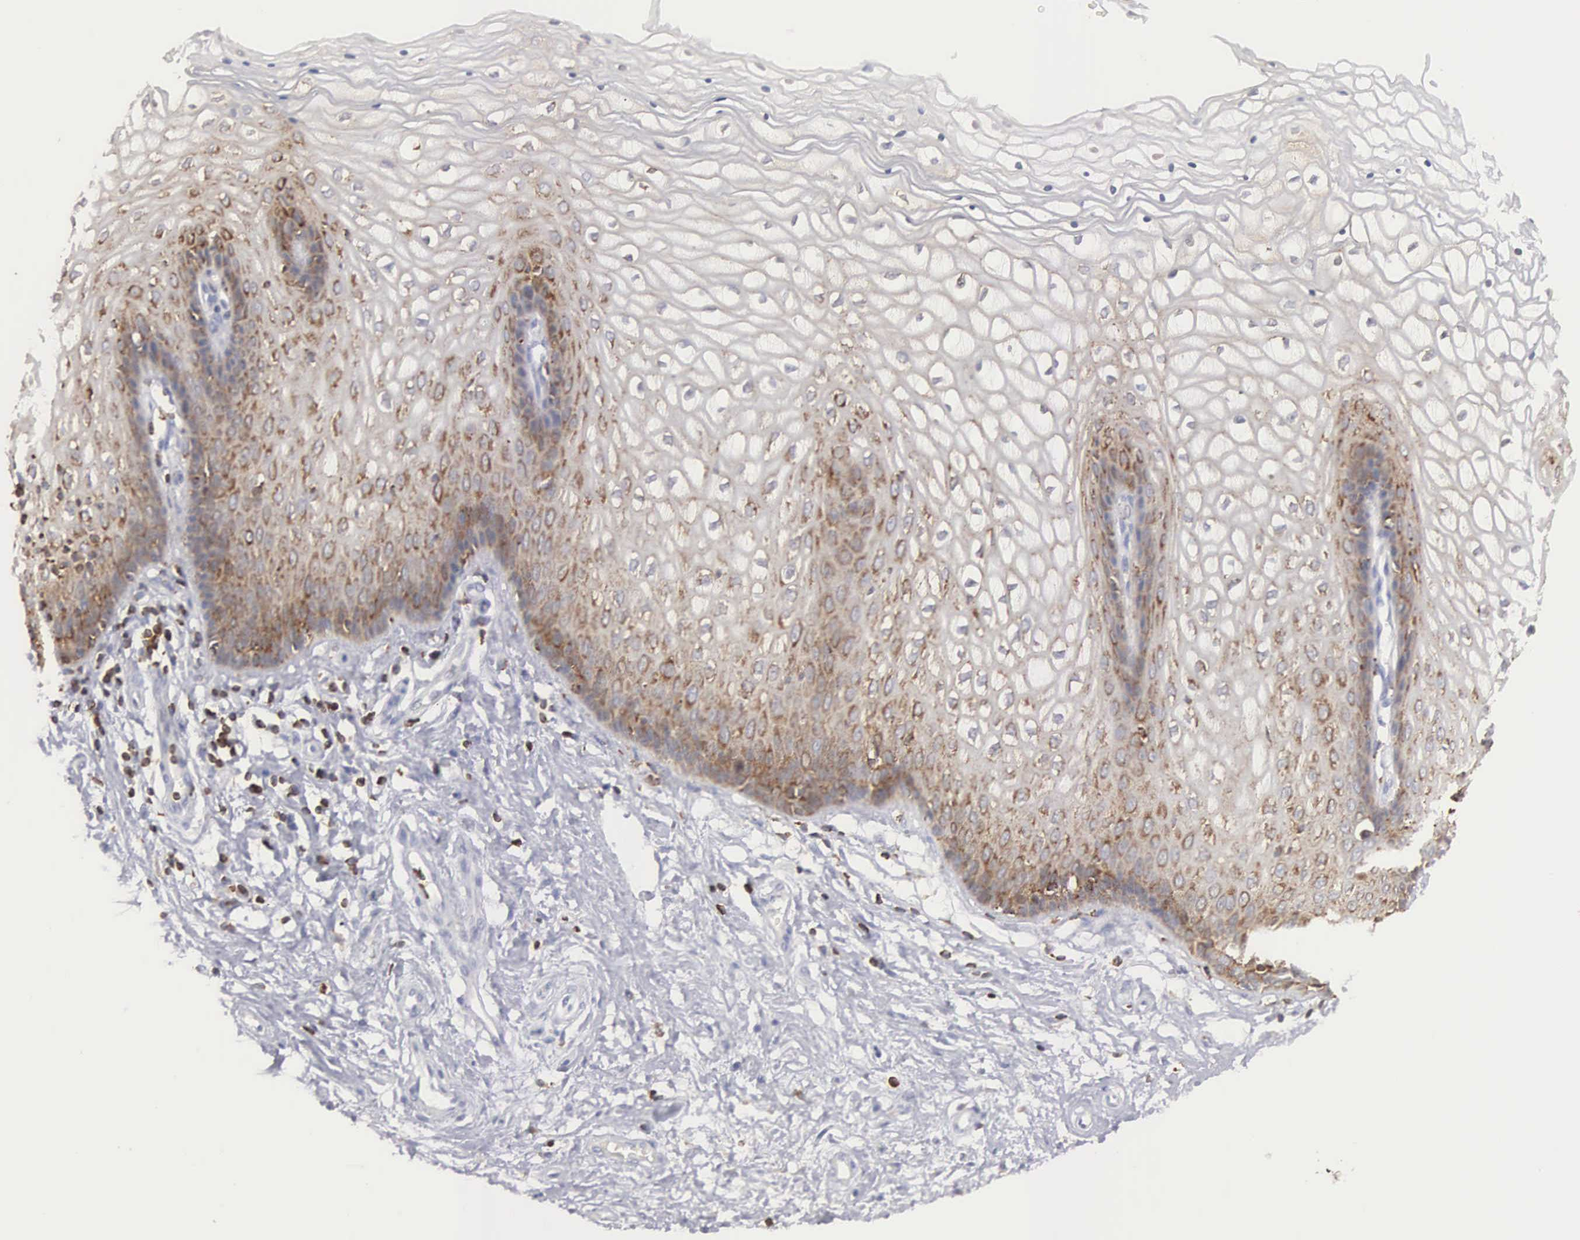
{"staining": {"intensity": "moderate", "quantity": "25%-75%", "location": "cytoplasmic/membranous"}, "tissue": "vagina", "cell_type": "Squamous epithelial cells", "image_type": "normal", "snomed": [{"axis": "morphology", "description": "Normal tissue, NOS"}, {"axis": "topography", "description": "Vagina"}], "caption": "Immunohistochemical staining of unremarkable vagina displays moderate cytoplasmic/membranous protein staining in approximately 25%-75% of squamous epithelial cells.", "gene": "ENSG00000285304", "patient": {"sex": "female", "age": 34}}